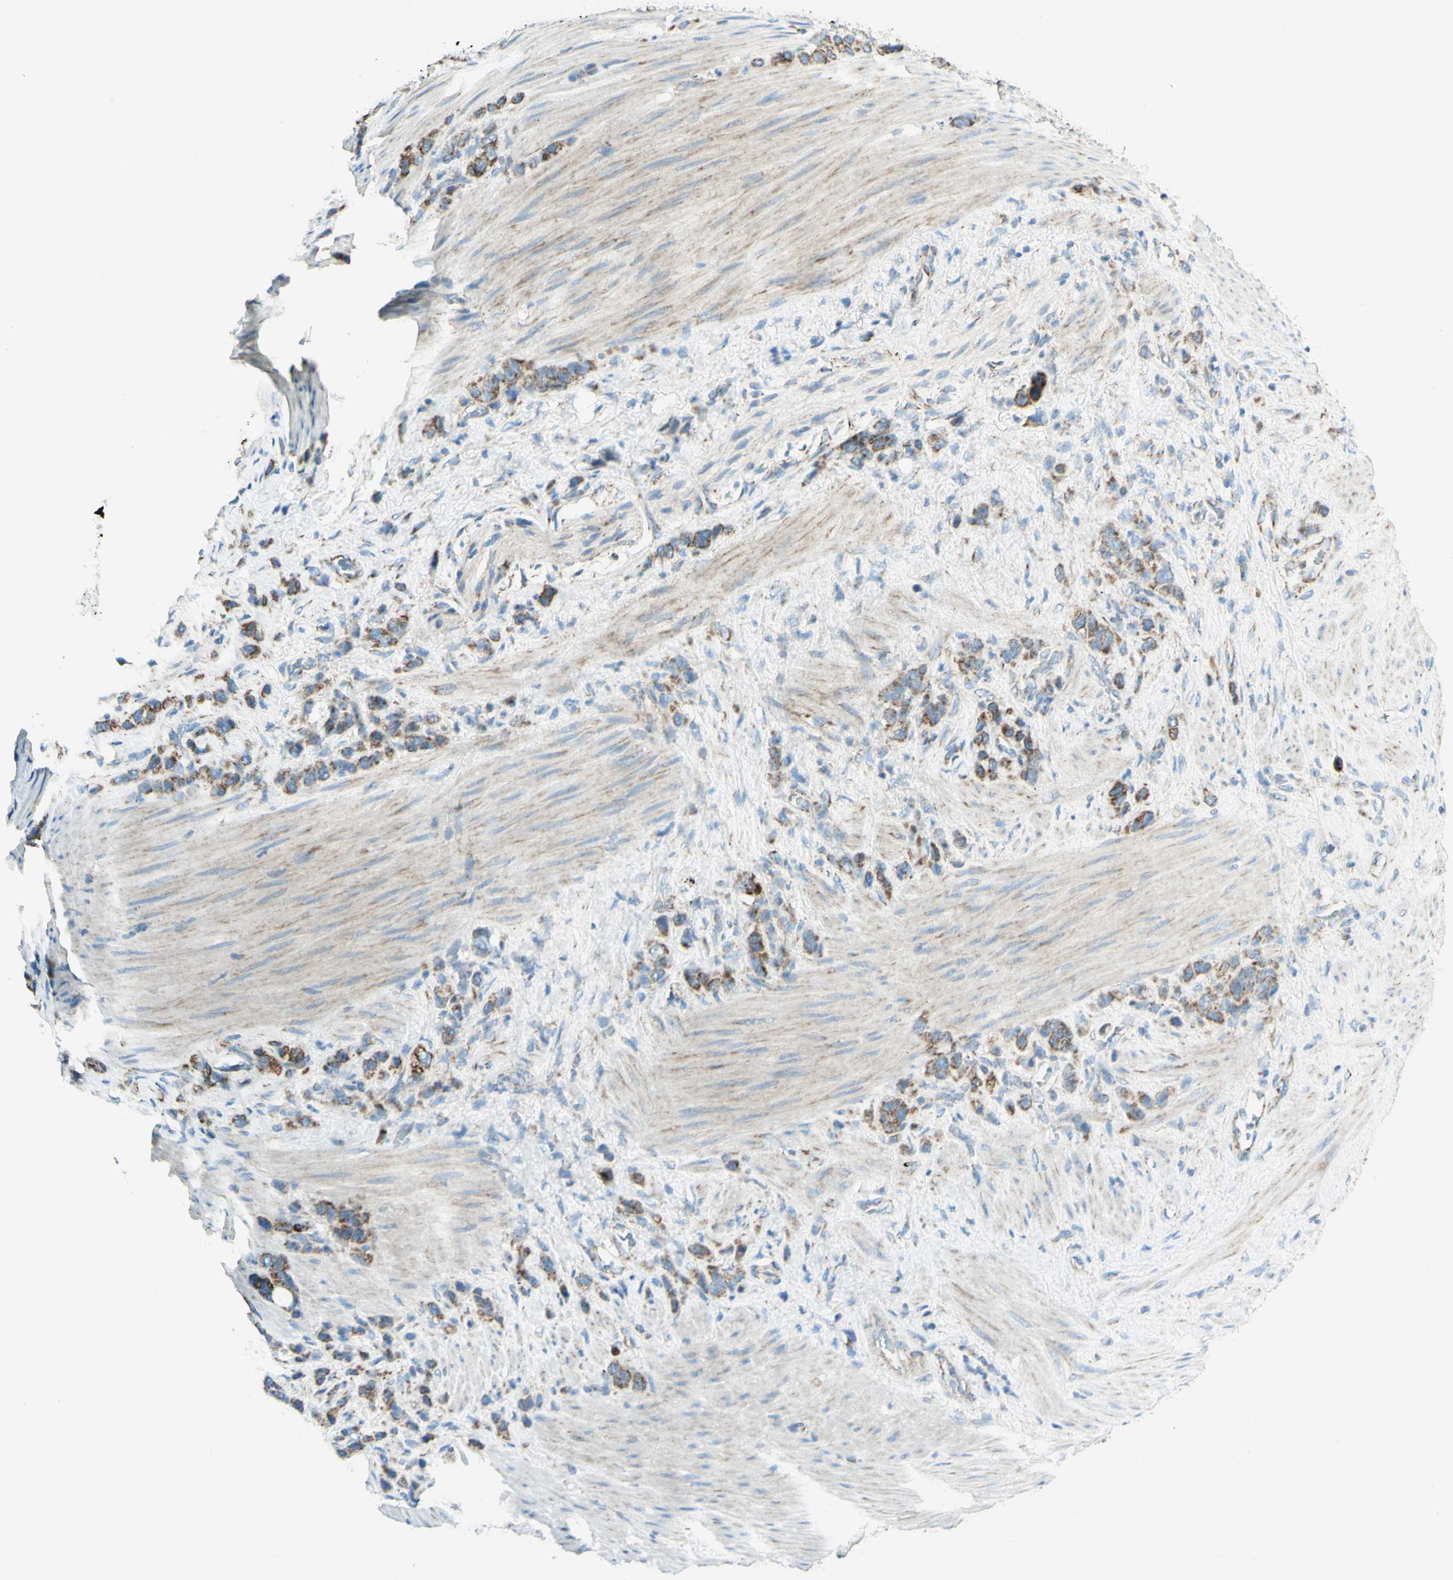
{"staining": {"intensity": "moderate", "quantity": ">75%", "location": "cytoplasmic/membranous"}, "tissue": "stomach cancer", "cell_type": "Tumor cells", "image_type": "cancer", "snomed": [{"axis": "morphology", "description": "Adenocarcinoma, NOS"}, {"axis": "morphology", "description": "Adenocarcinoma, High grade"}, {"axis": "topography", "description": "Stomach, upper"}, {"axis": "topography", "description": "Stomach, lower"}], "caption": "Immunohistochemical staining of human stomach cancer displays medium levels of moderate cytoplasmic/membranous staining in about >75% of tumor cells.", "gene": "ARMC10", "patient": {"sex": "female", "age": 65}}